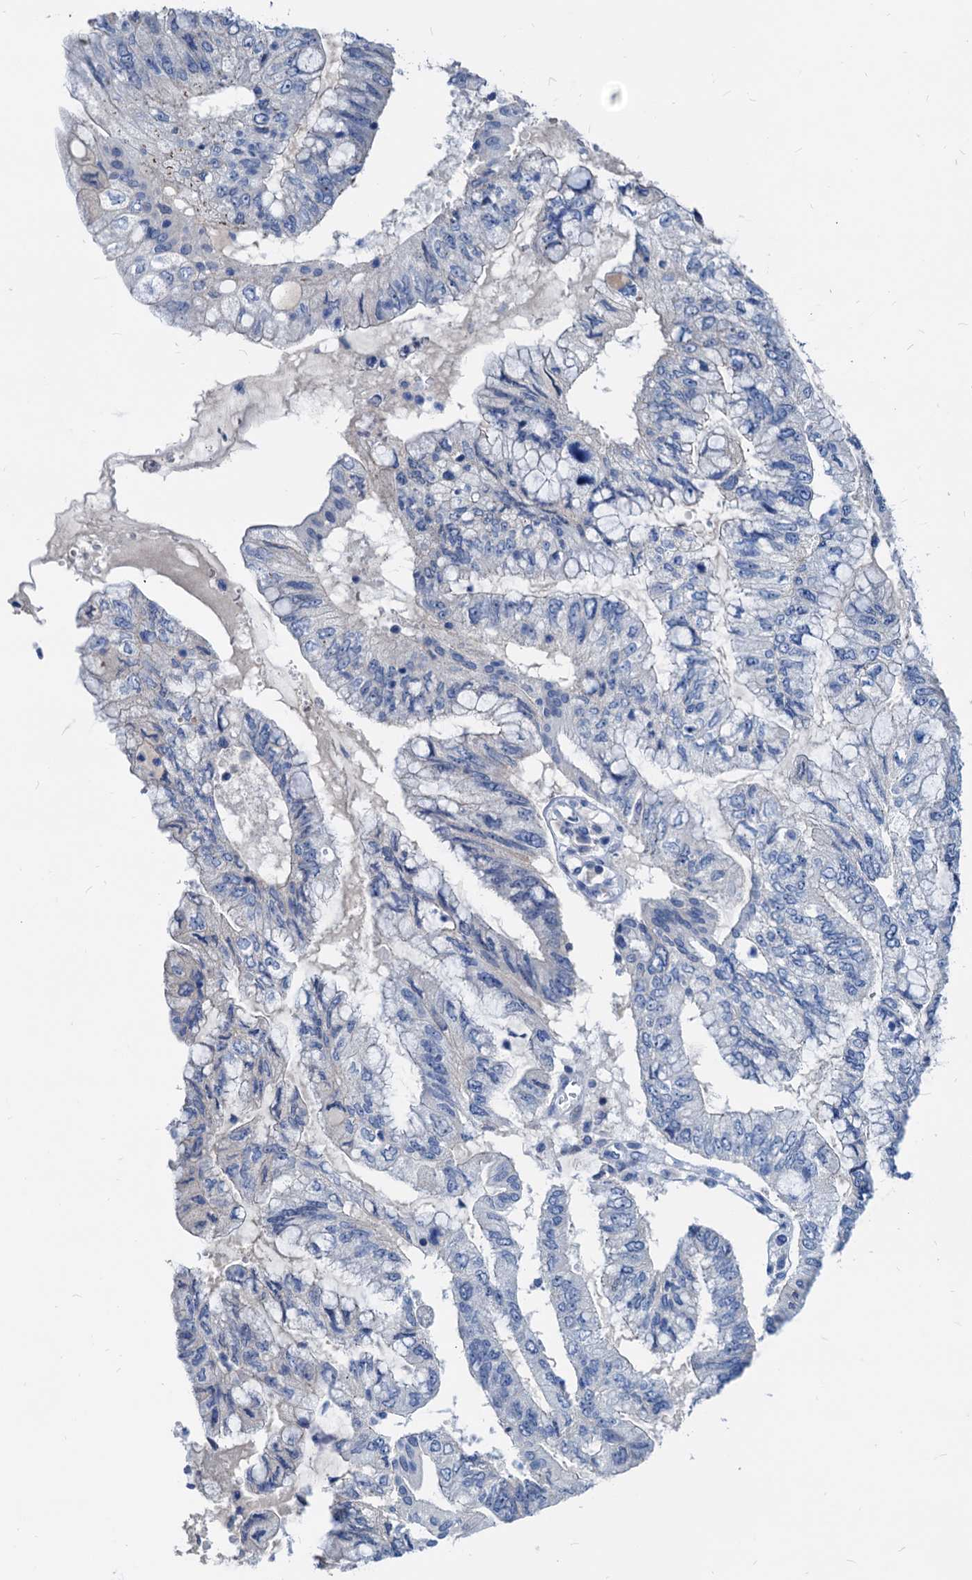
{"staining": {"intensity": "negative", "quantity": "none", "location": "none"}, "tissue": "pancreatic cancer", "cell_type": "Tumor cells", "image_type": "cancer", "snomed": [{"axis": "morphology", "description": "Adenocarcinoma, NOS"}, {"axis": "topography", "description": "Pancreas"}], "caption": "Immunohistochemistry image of human pancreatic cancer (adenocarcinoma) stained for a protein (brown), which displays no expression in tumor cells.", "gene": "HSF2", "patient": {"sex": "female", "age": 73}}